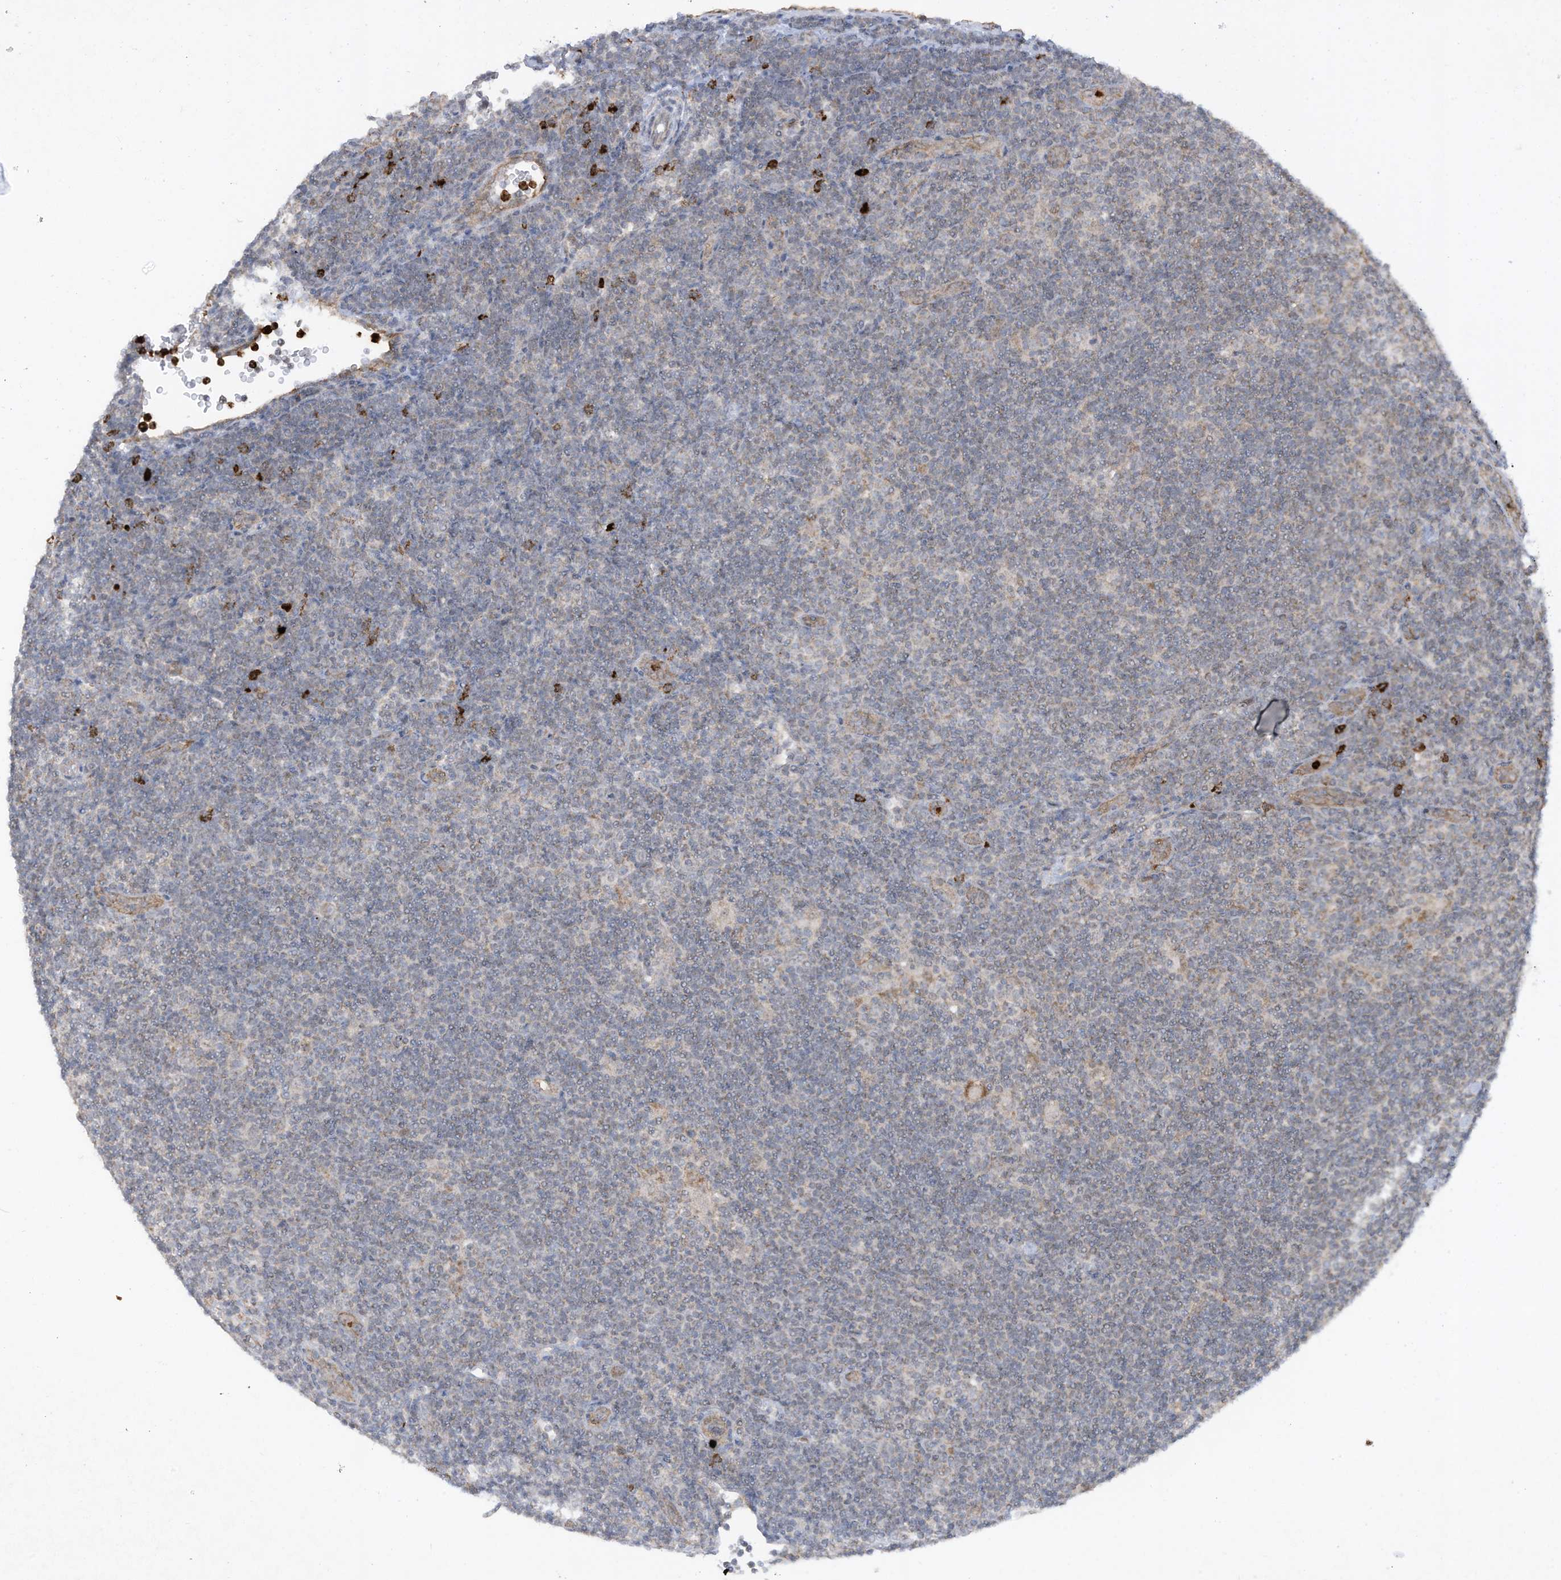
{"staining": {"intensity": "moderate", "quantity": "<25%", "location": "cytoplasmic/membranous"}, "tissue": "lymphoma", "cell_type": "Tumor cells", "image_type": "cancer", "snomed": [{"axis": "morphology", "description": "Hodgkin's disease, NOS"}, {"axis": "topography", "description": "Lymph node"}], "caption": "An image of human lymphoma stained for a protein exhibits moderate cytoplasmic/membranous brown staining in tumor cells.", "gene": "CHRNA4", "patient": {"sex": "female", "age": 57}}